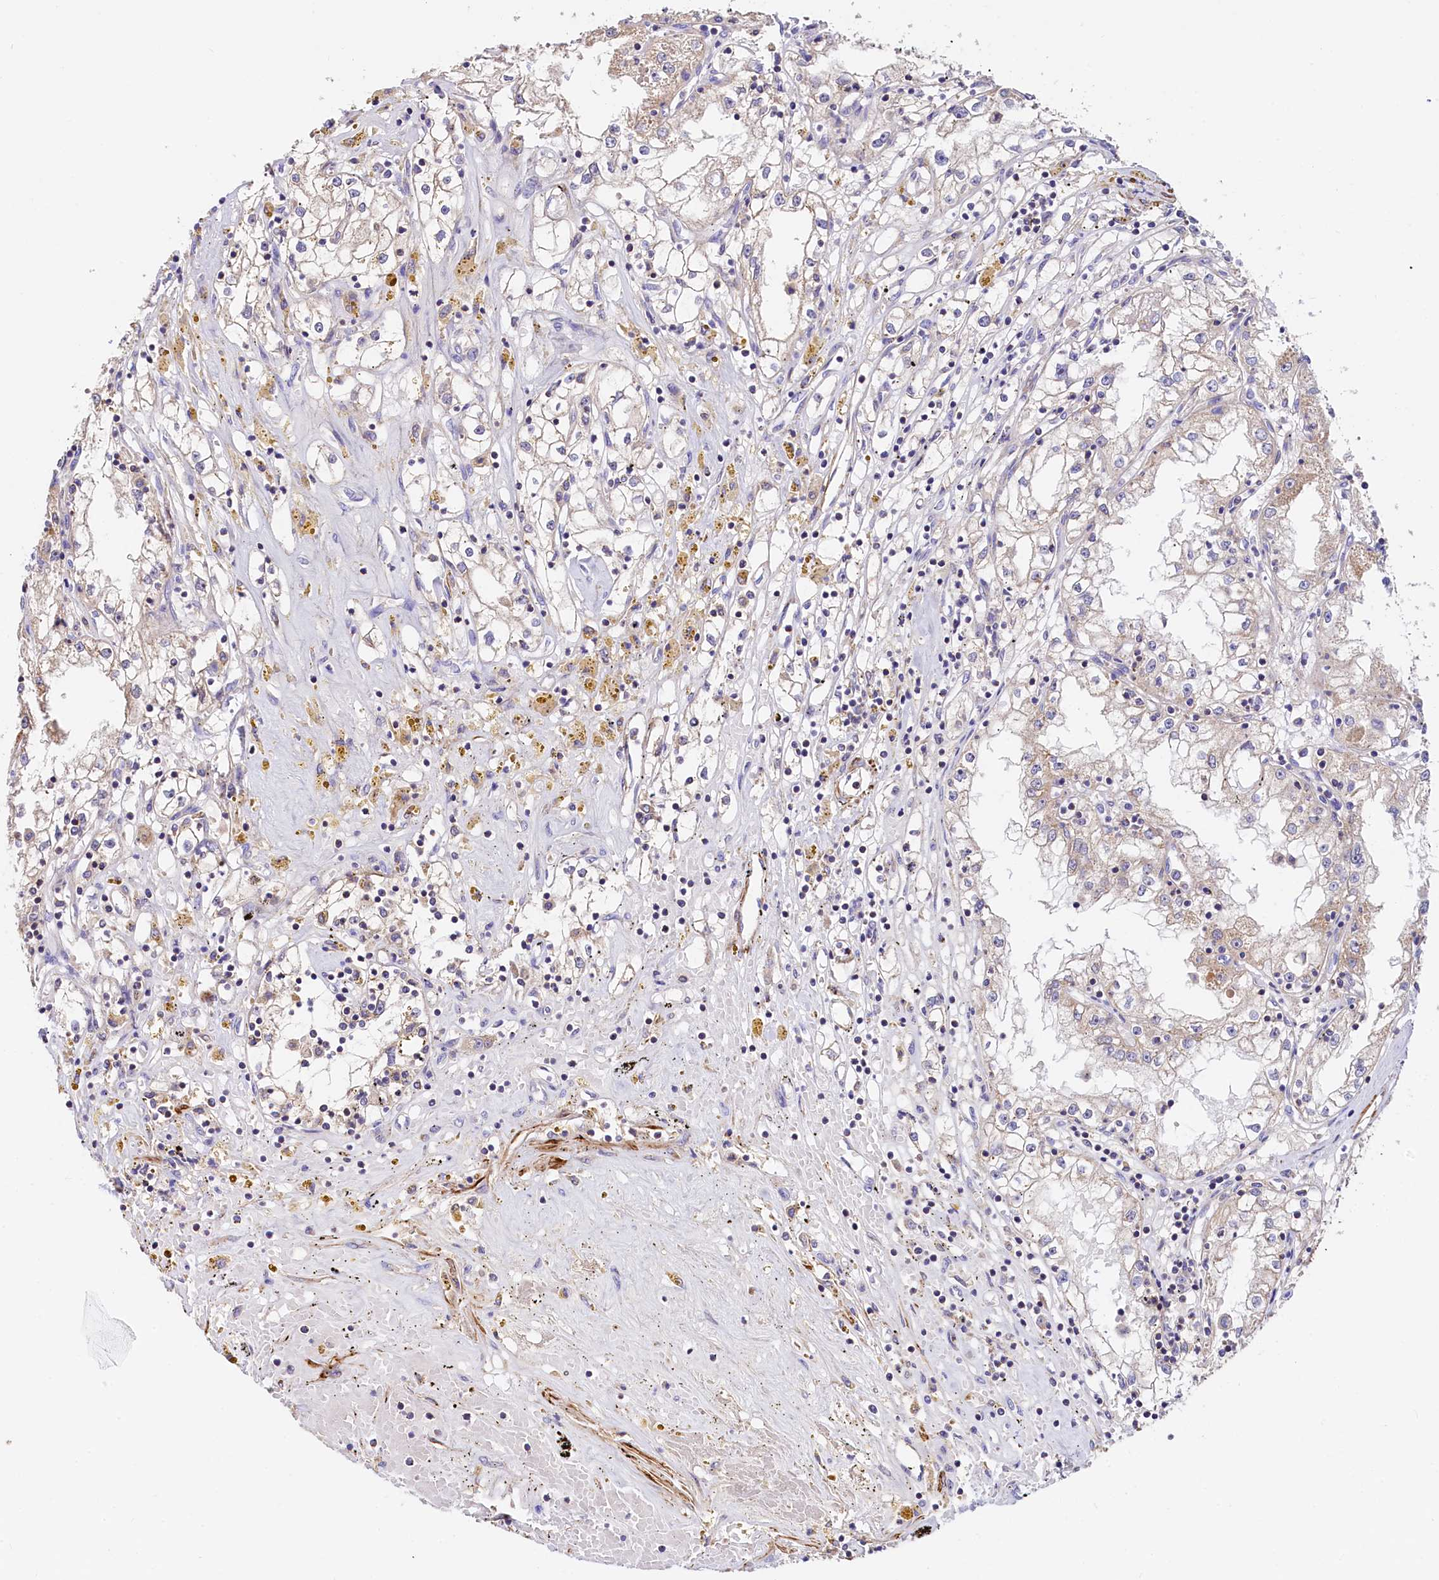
{"staining": {"intensity": "negative", "quantity": "none", "location": "none"}, "tissue": "renal cancer", "cell_type": "Tumor cells", "image_type": "cancer", "snomed": [{"axis": "morphology", "description": "Adenocarcinoma, NOS"}, {"axis": "topography", "description": "Kidney"}], "caption": "This histopathology image is of renal cancer (adenocarcinoma) stained with IHC to label a protein in brown with the nuclei are counter-stained blue. There is no expression in tumor cells. (IHC, brightfield microscopy, high magnification).", "gene": "CIAO3", "patient": {"sex": "male", "age": 56}}